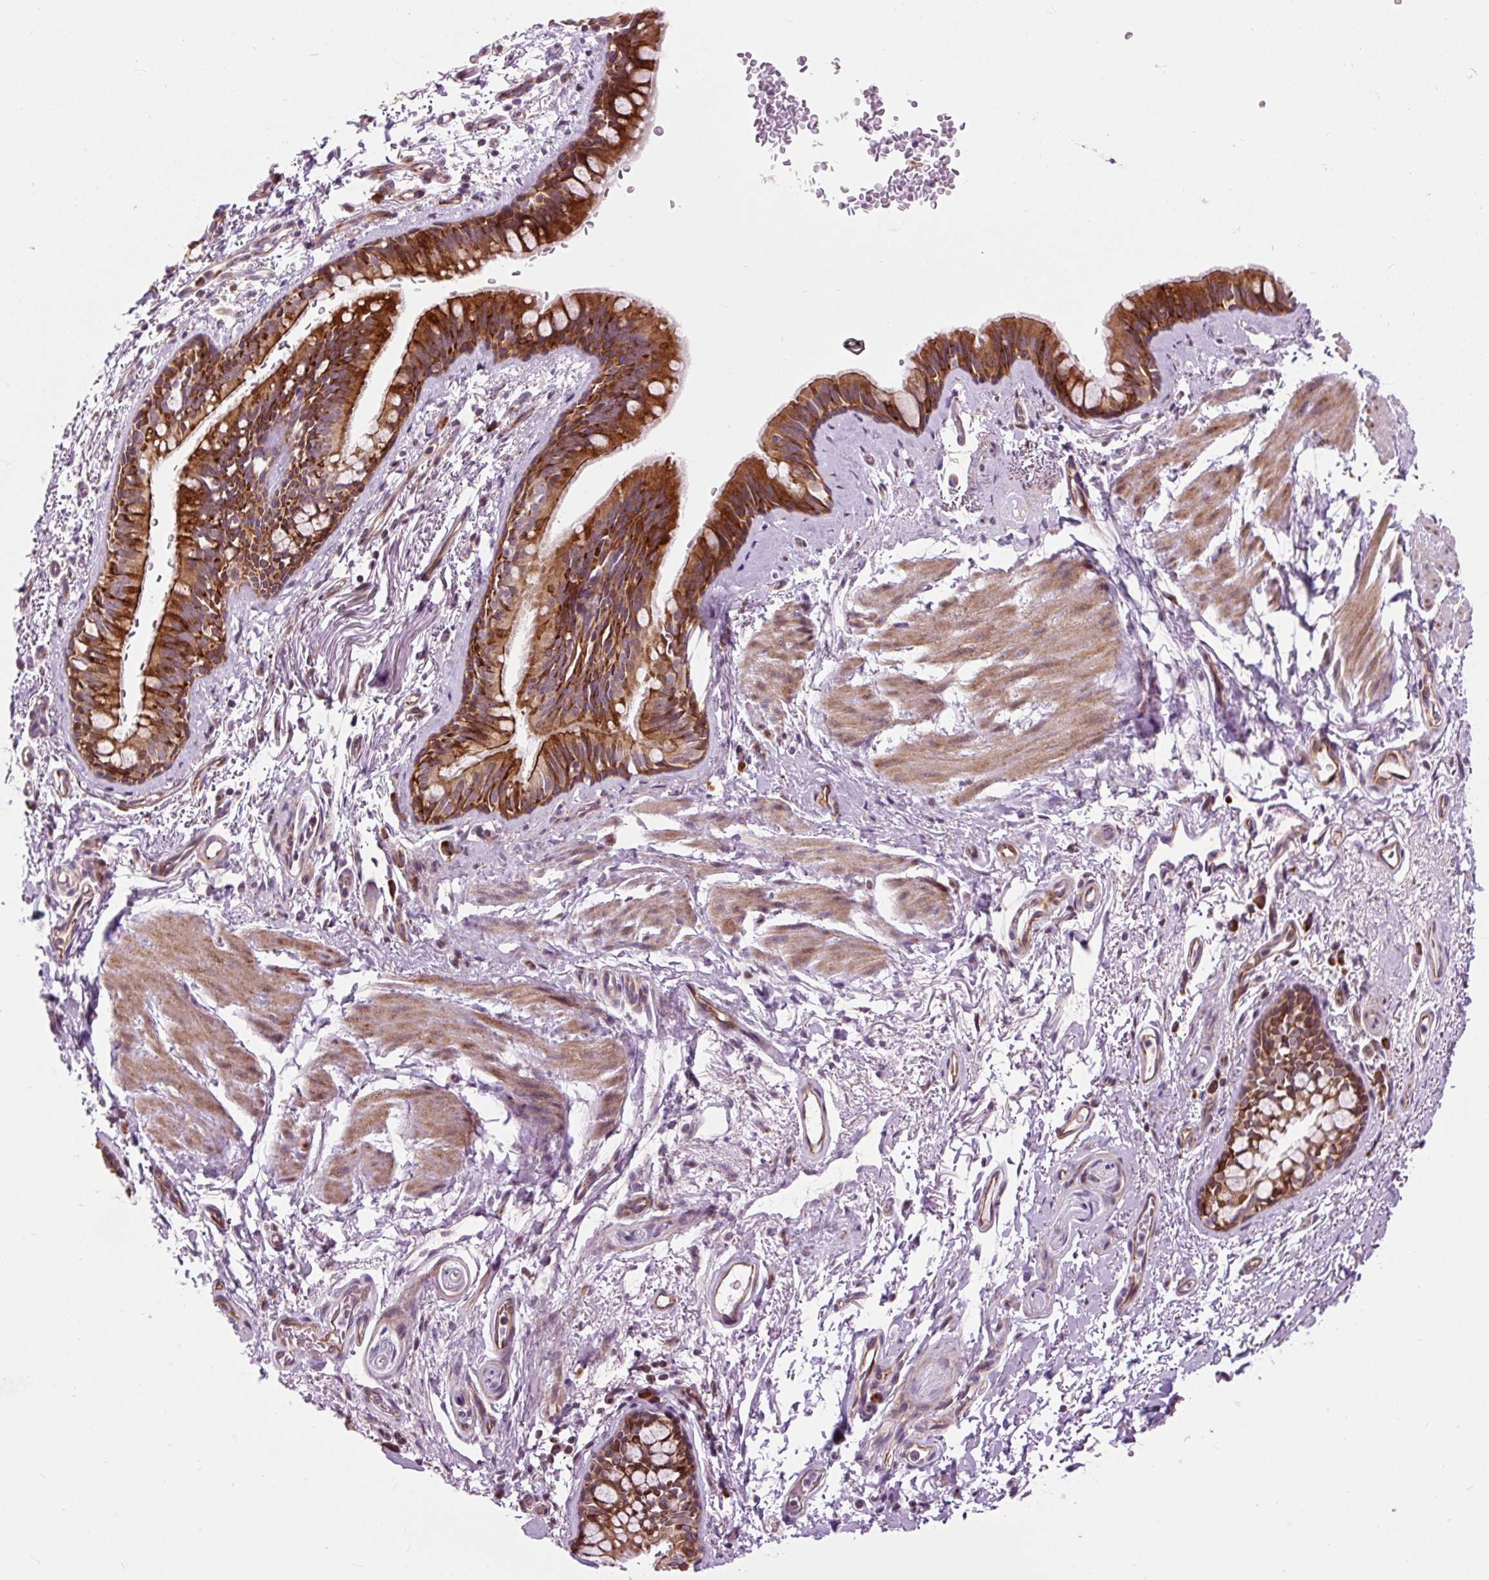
{"staining": {"intensity": "strong", "quantity": ">75%", "location": "cytoplasmic/membranous"}, "tissue": "bronchus", "cell_type": "Respiratory epithelial cells", "image_type": "normal", "snomed": [{"axis": "morphology", "description": "Normal tissue, NOS"}, {"axis": "topography", "description": "Bronchus"}], "caption": "Immunohistochemical staining of benign human bronchus displays strong cytoplasmic/membranous protein positivity in approximately >75% of respiratory epithelial cells.", "gene": "CISD3", "patient": {"sex": "male", "age": 67}}